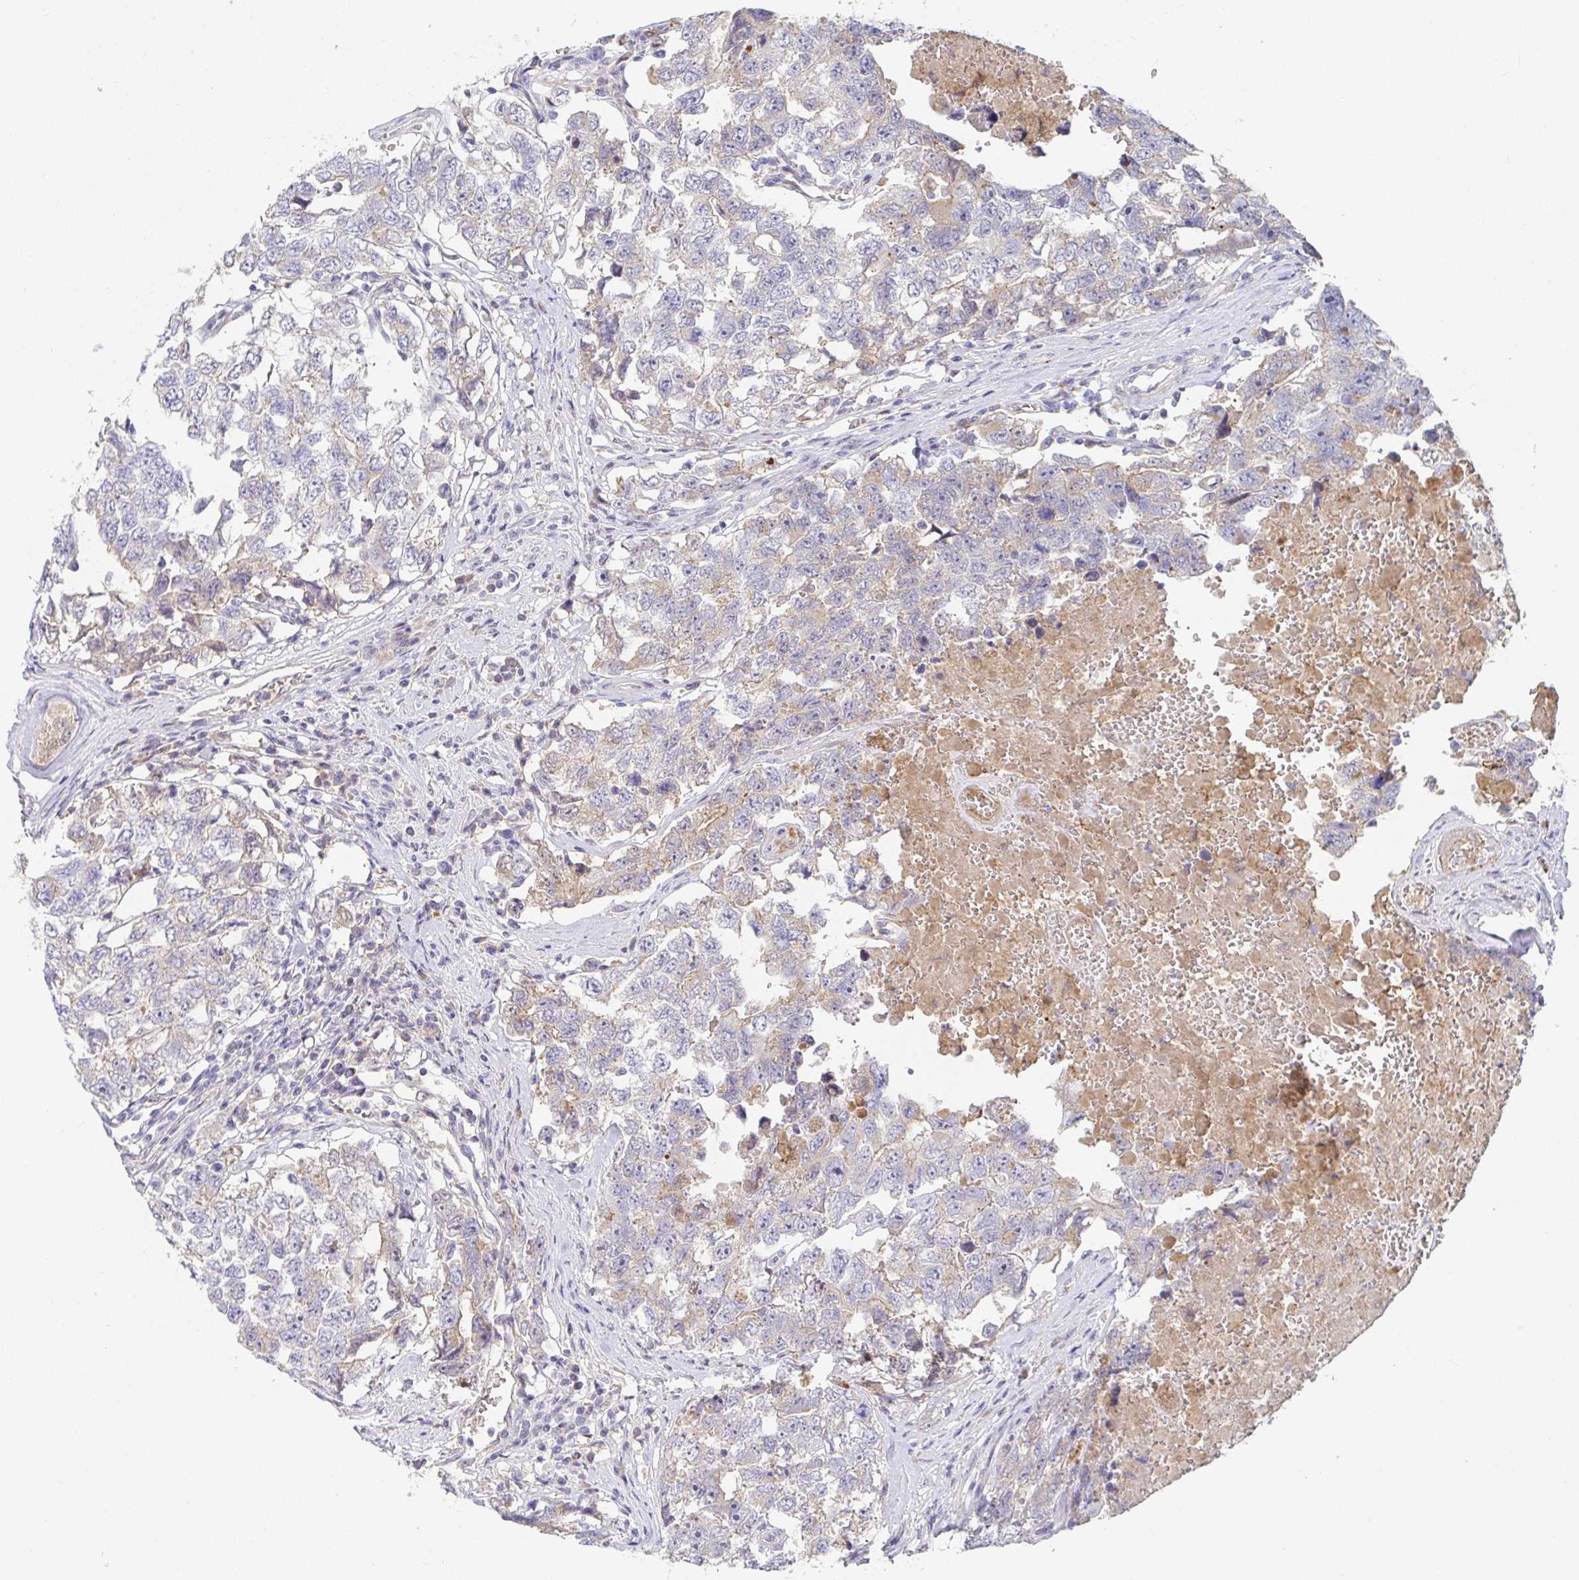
{"staining": {"intensity": "negative", "quantity": "none", "location": "none"}, "tissue": "testis cancer", "cell_type": "Tumor cells", "image_type": "cancer", "snomed": [{"axis": "morphology", "description": "Carcinoma, Embryonal, NOS"}, {"axis": "topography", "description": "Testis"}], "caption": "Human testis cancer stained for a protein using immunohistochemistry shows no positivity in tumor cells.", "gene": "ANO5", "patient": {"sex": "male", "age": 22}}